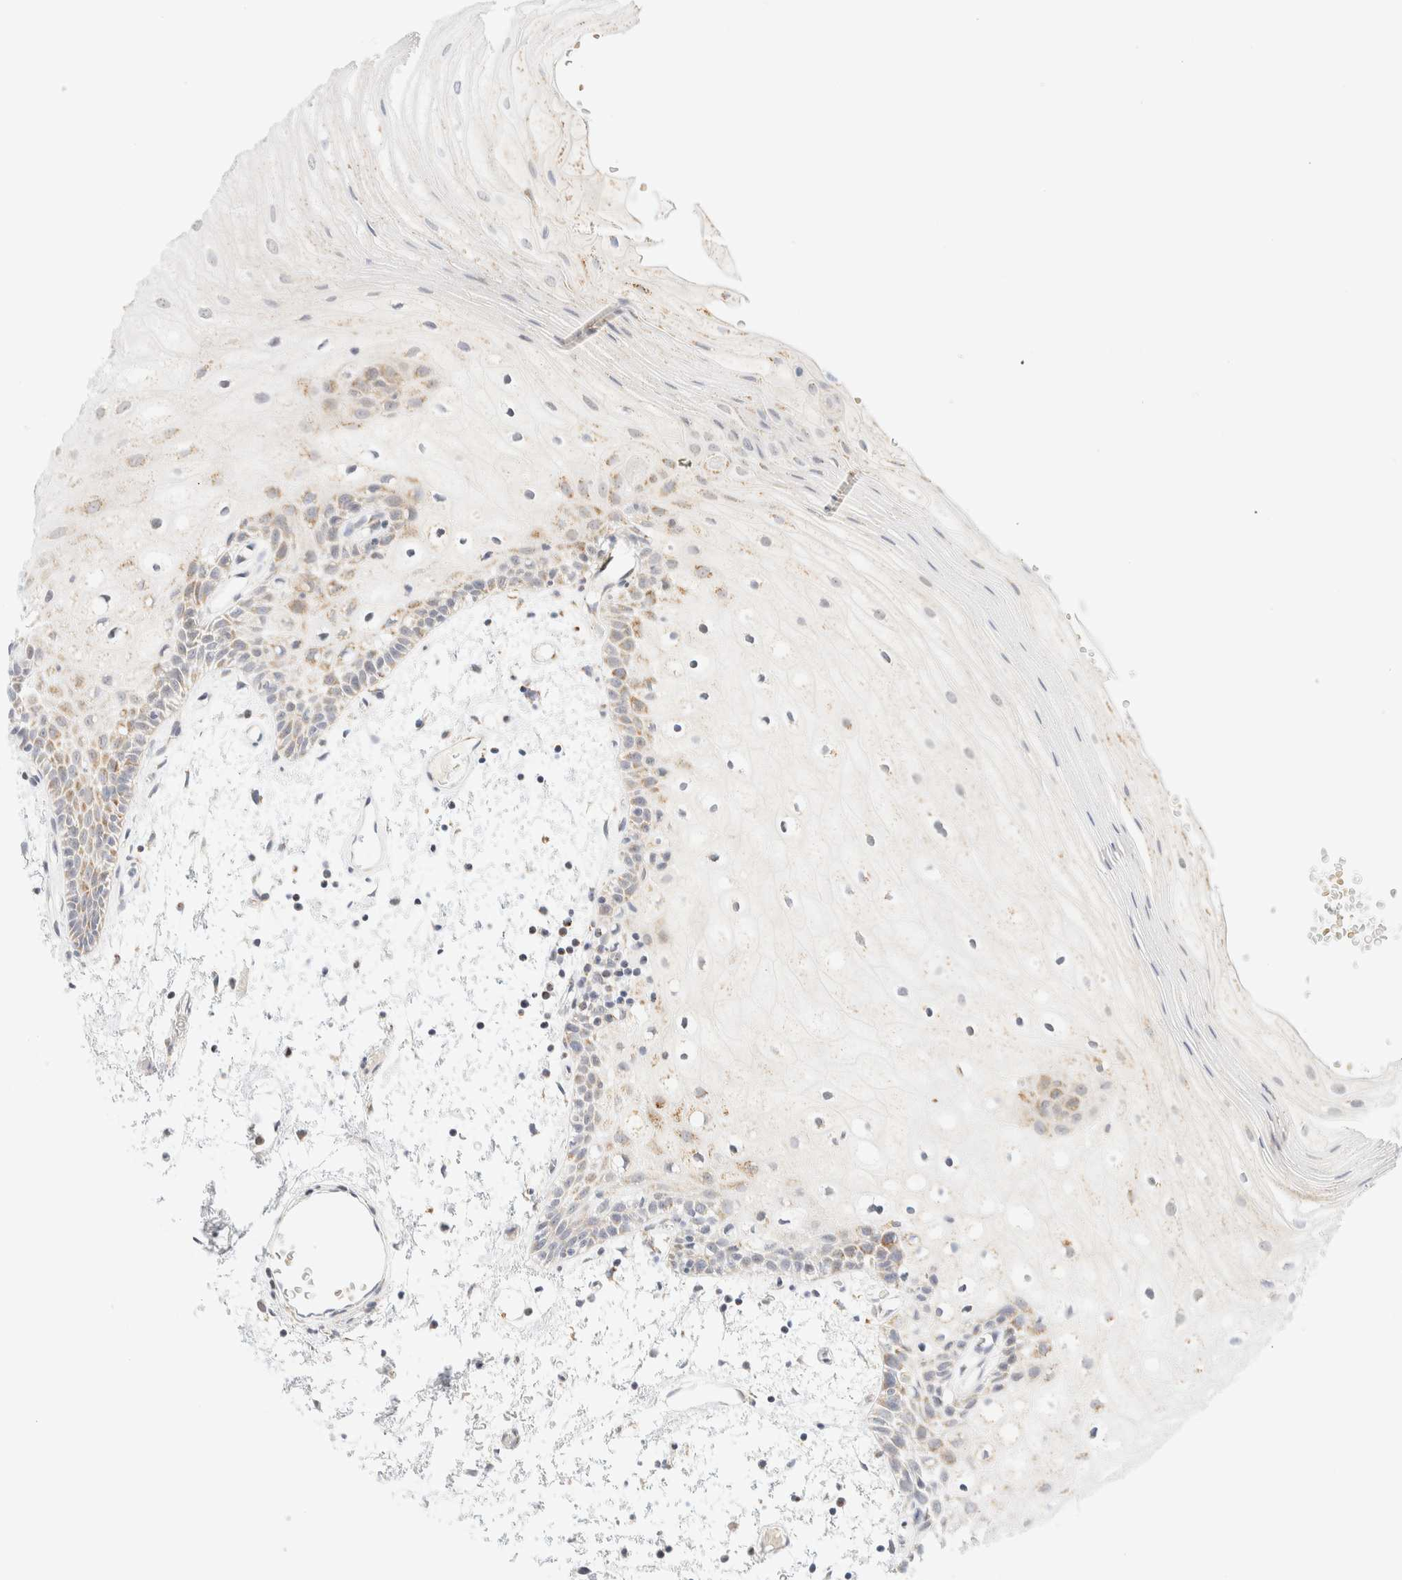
{"staining": {"intensity": "moderate", "quantity": "25%-75%", "location": "cytoplasmic/membranous"}, "tissue": "oral mucosa", "cell_type": "Squamous epithelial cells", "image_type": "normal", "snomed": [{"axis": "morphology", "description": "Normal tissue, NOS"}, {"axis": "topography", "description": "Oral tissue"}], "caption": "DAB immunohistochemical staining of unremarkable human oral mucosa demonstrates moderate cytoplasmic/membranous protein positivity in about 25%-75% of squamous epithelial cells.", "gene": "PPM1K", "patient": {"sex": "male", "age": 52}}